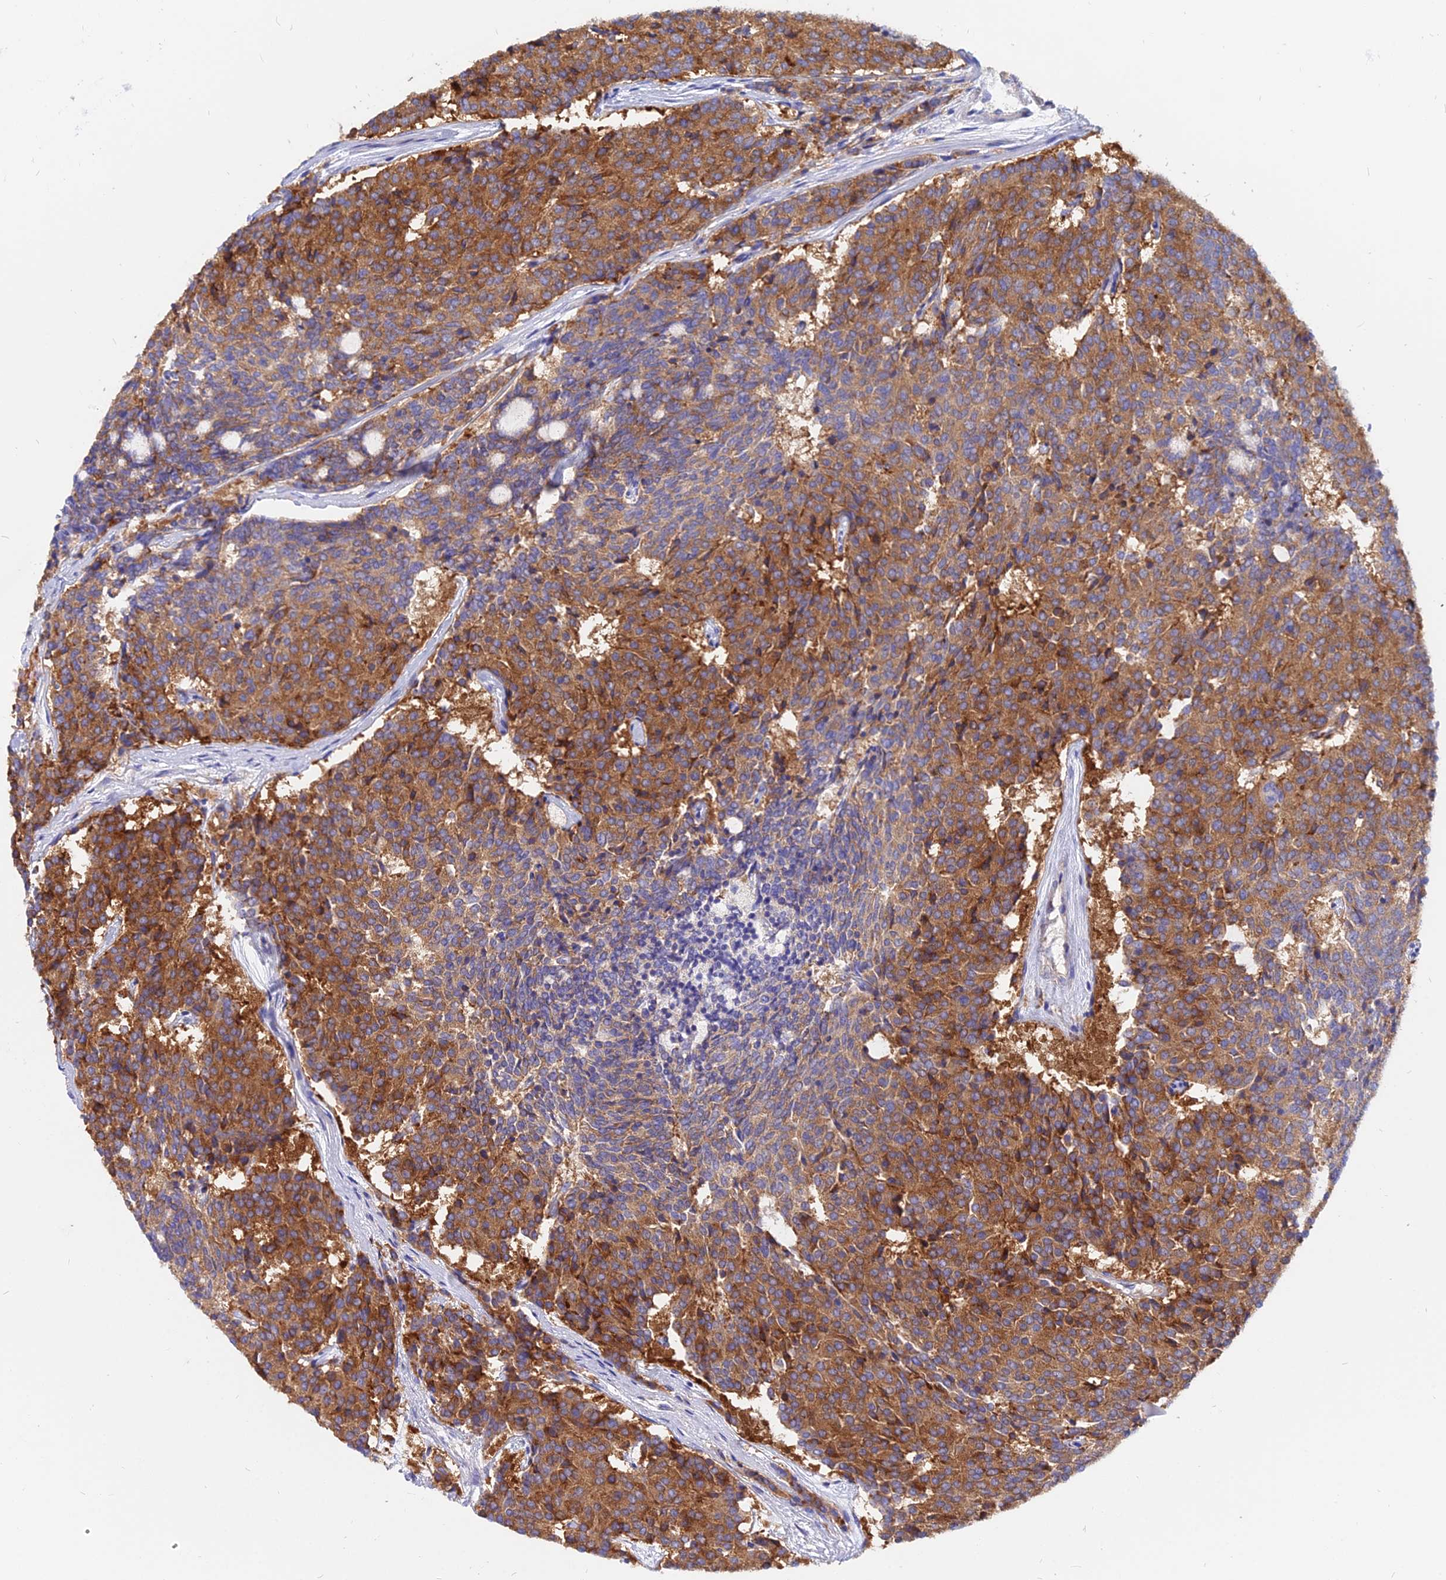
{"staining": {"intensity": "strong", "quantity": ">75%", "location": "cytoplasmic/membranous"}, "tissue": "carcinoid", "cell_type": "Tumor cells", "image_type": "cancer", "snomed": [{"axis": "morphology", "description": "Carcinoid, malignant, NOS"}, {"axis": "topography", "description": "Pancreas"}], "caption": "This is an image of immunohistochemistry staining of carcinoid, which shows strong staining in the cytoplasmic/membranous of tumor cells.", "gene": "AGTRAP", "patient": {"sex": "female", "age": 54}}